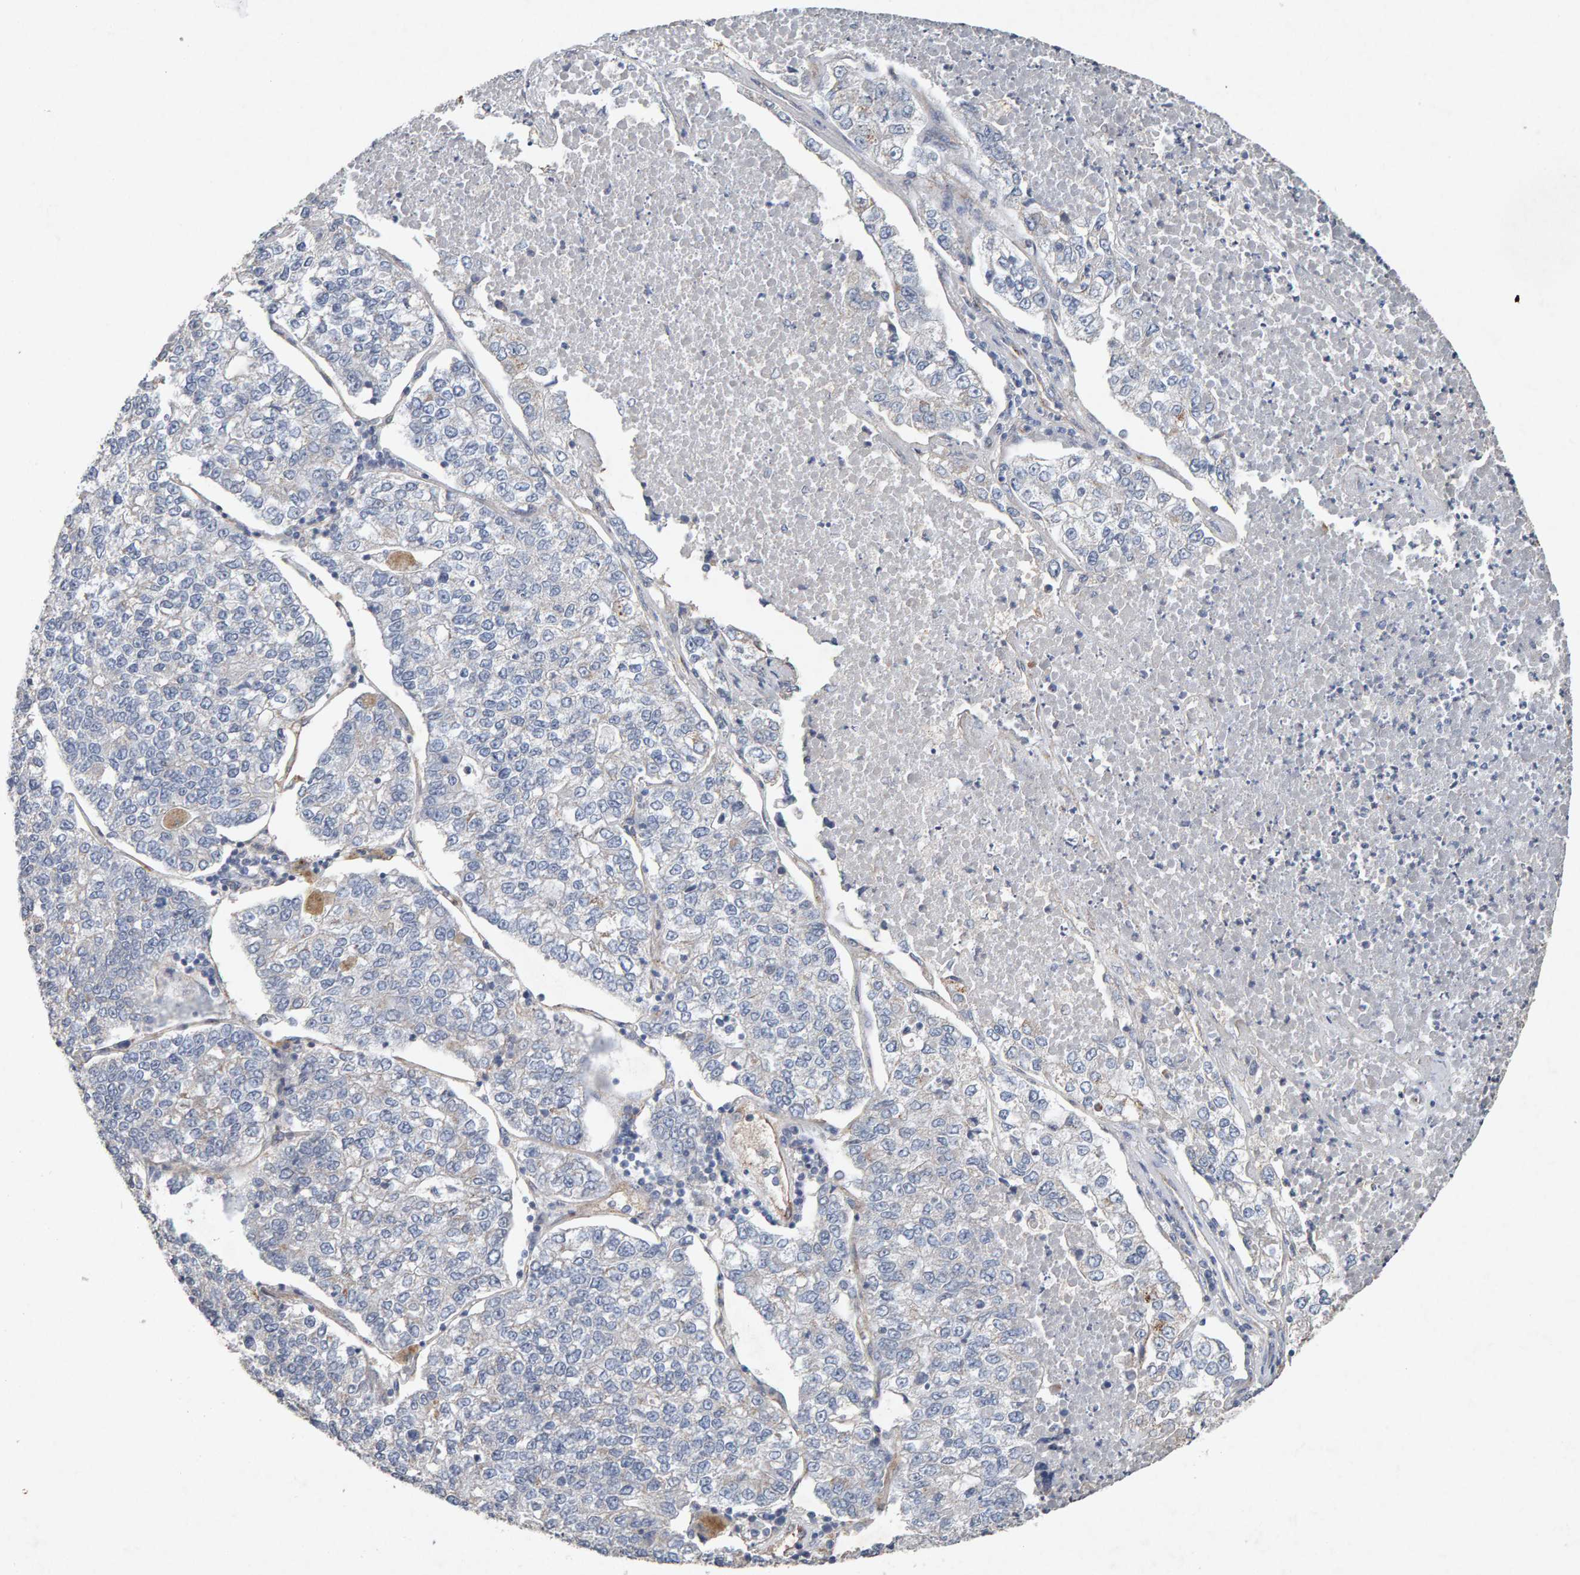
{"staining": {"intensity": "moderate", "quantity": "<25%", "location": "cytoplasmic/membranous"}, "tissue": "lung cancer", "cell_type": "Tumor cells", "image_type": "cancer", "snomed": [{"axis": "morphology", "description": "Adenocarcinoma, NOS"}, {"axis": "topography", "description": "Lung"}], "caption": "High-power microscopy captured an IHC micrograph of adenocarcinoma (lung), revealing moderate cytoplasmic/membranous expression in about <25% of tumor cells.", "gene": "PTPRM", "patient": {"sex": "male", "age": 49}}